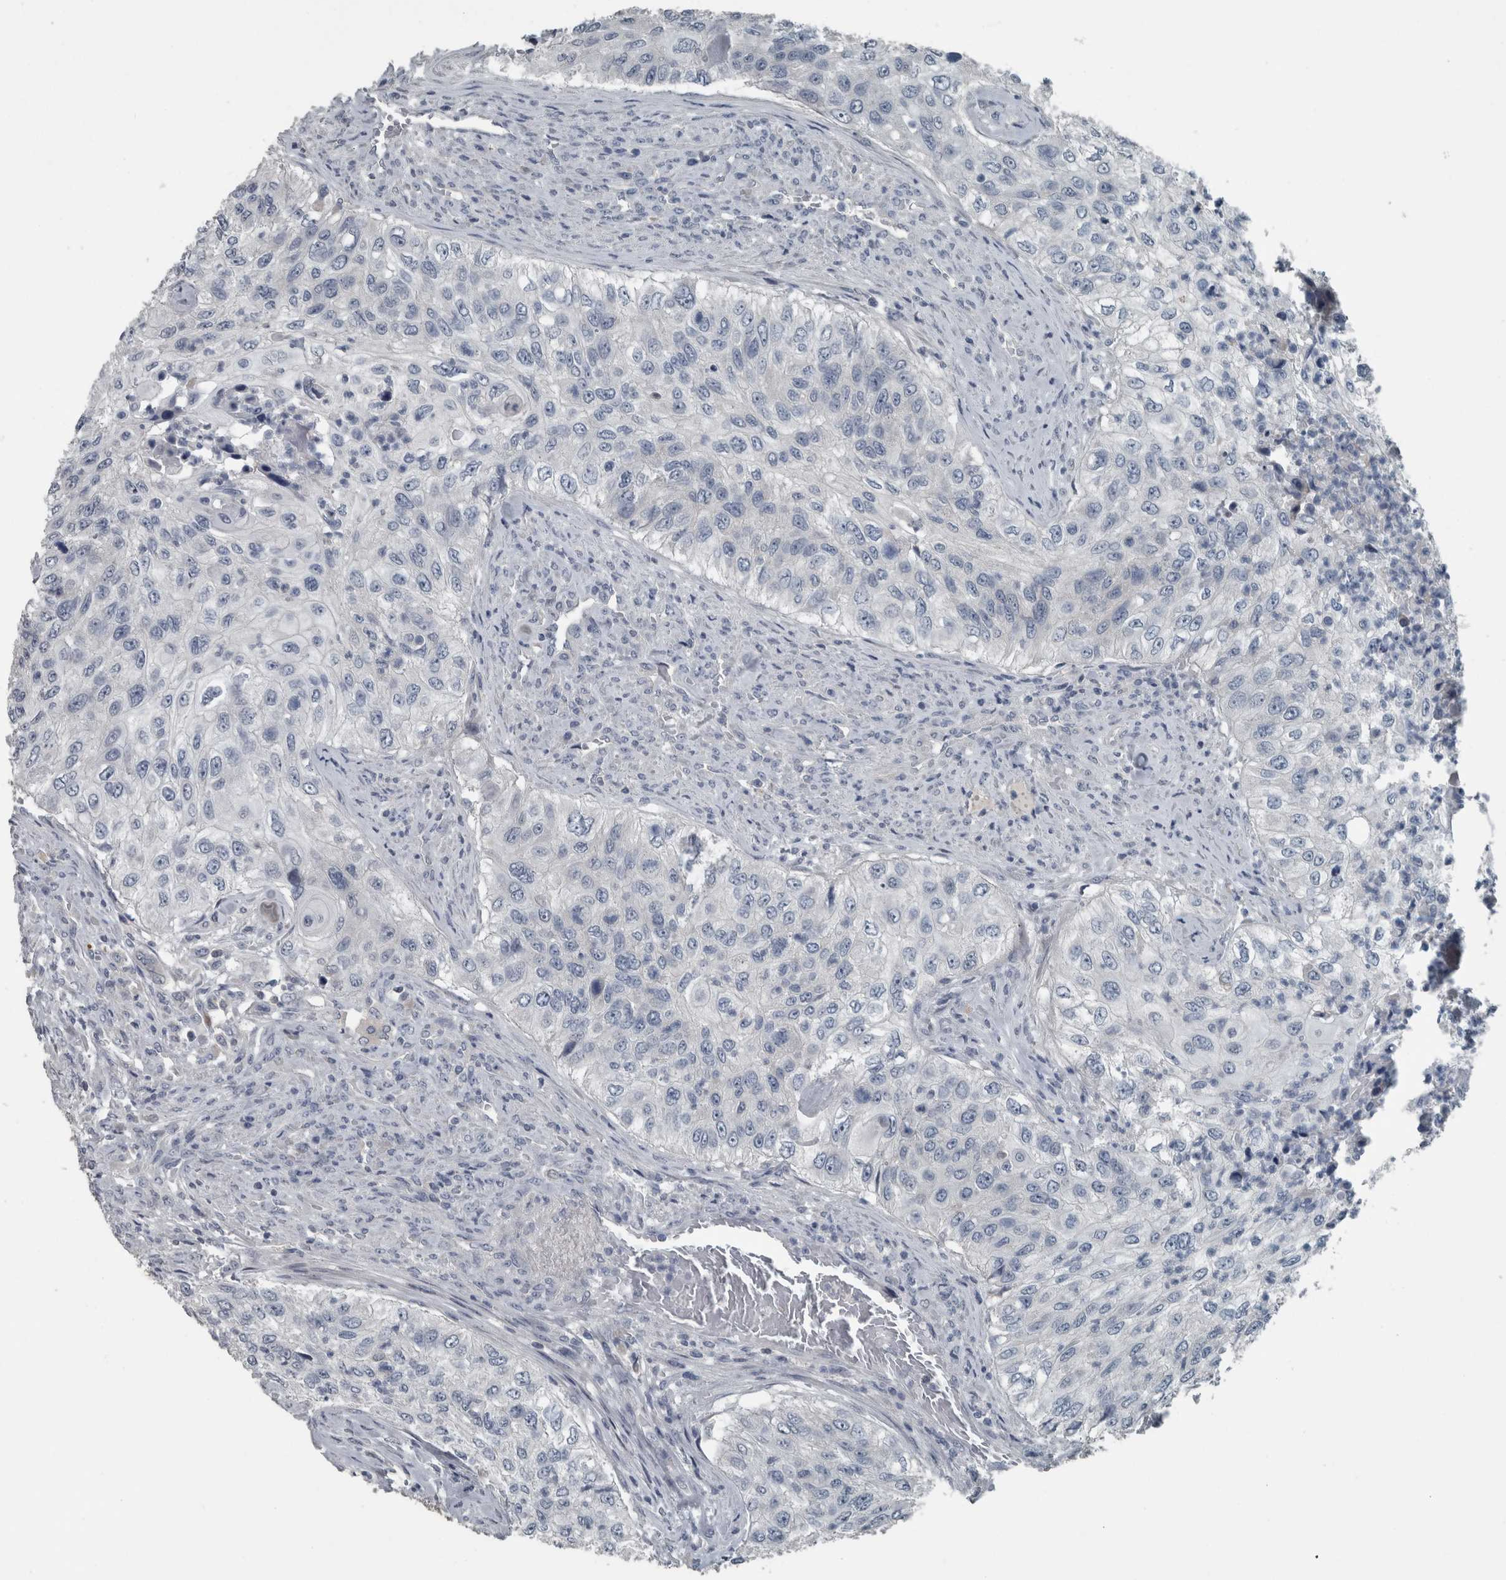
{"staining": {"intensity": "negative", "quantity": "none", "location": "none"}, "tissue": "urothelial cancer", "cell_type": "Tumor cells", "image_type": "cancer", "snomed": [{"axis": "morphology", "description": "Urothelial carcinoma, High grade"}, {"axis": "topography", "description": "Urinary bladder"}], "caption": "This is an immunohistochemistry histopathology image of urothelial cancer. There is no expression in tumor cells.", "gene": "KRT20", "patient": {"sex": "female", "age": 60}}